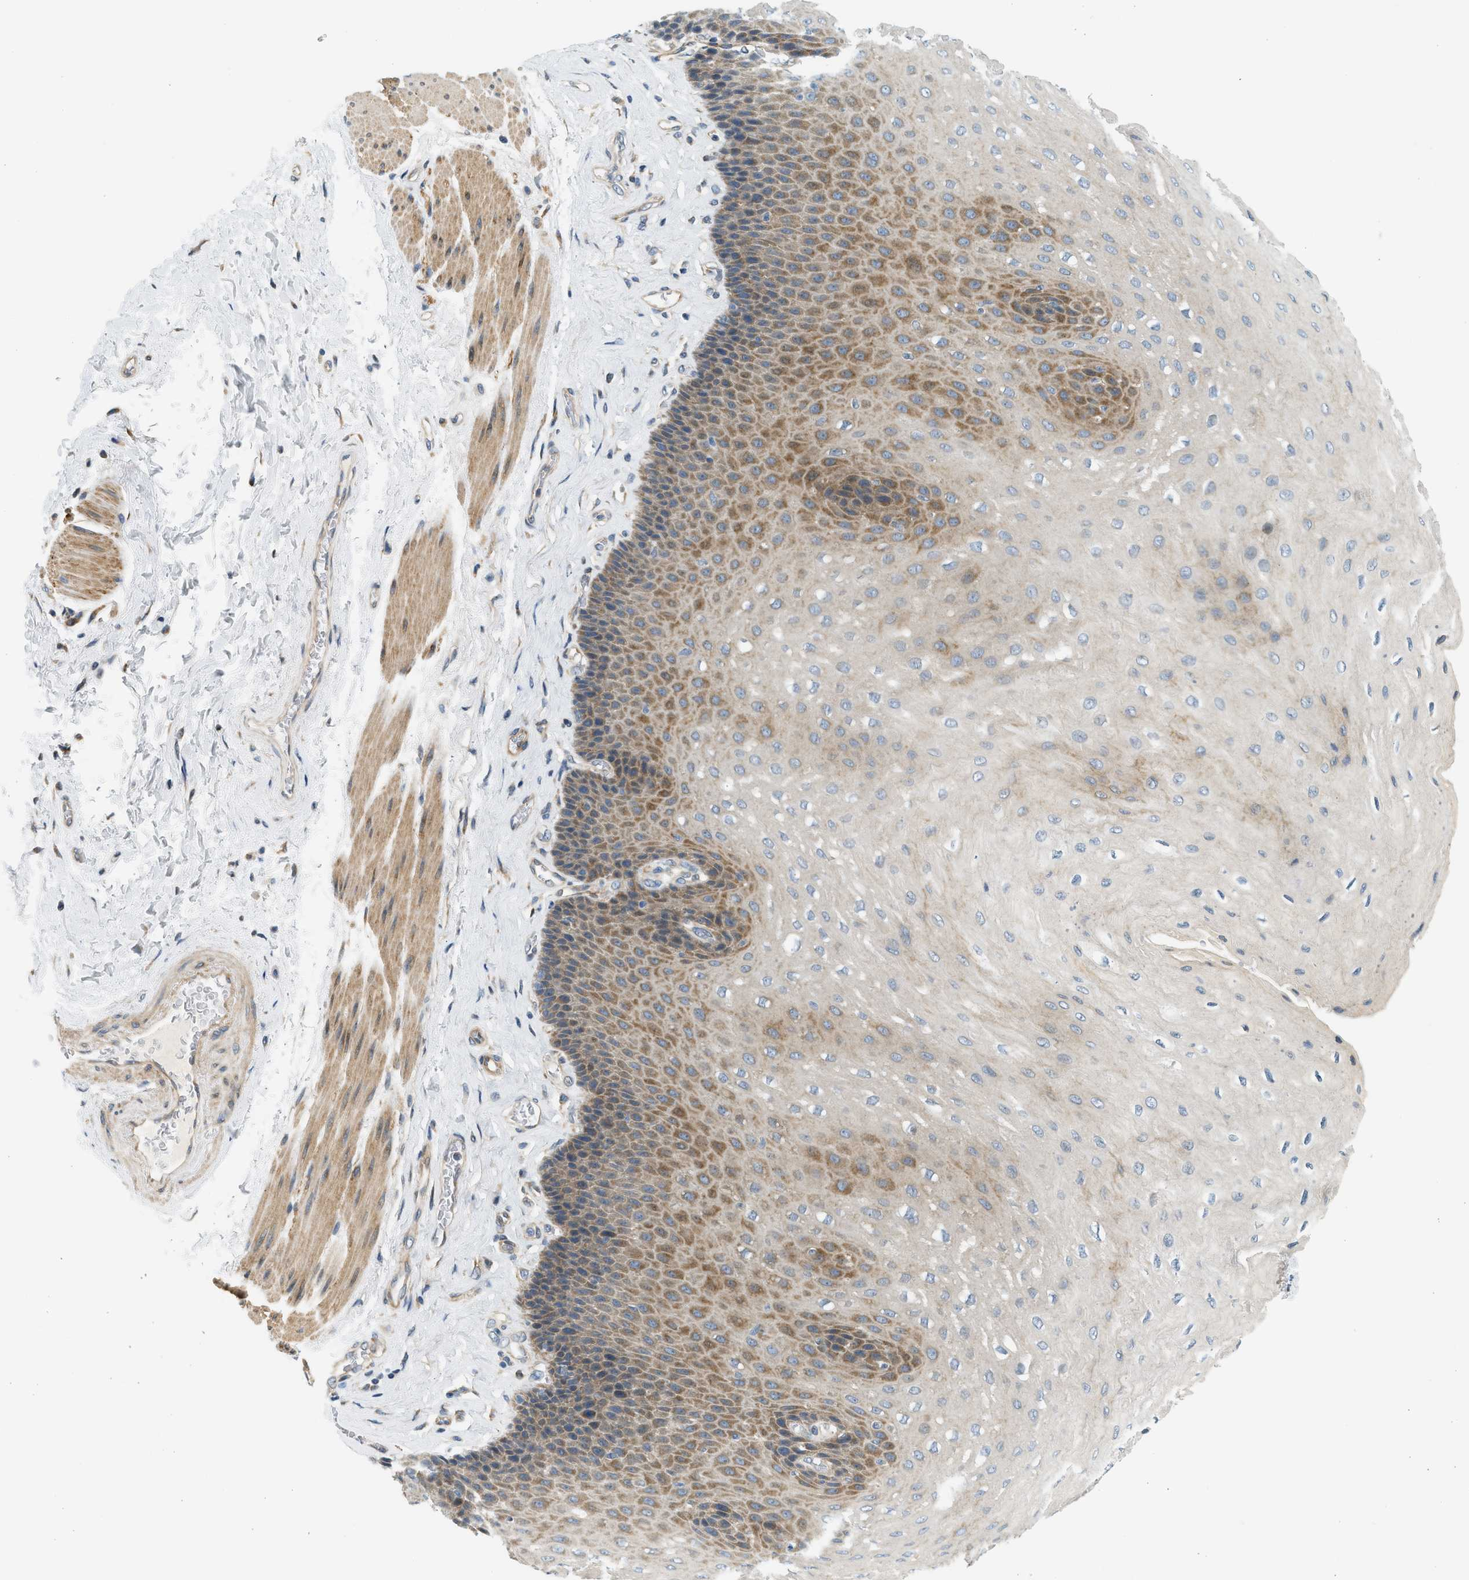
{"staining": {"intensity": "moderate", "quantity": "25%-75%", "location": "cytoplasmic/membranous"}, "tissue": "esophagus", "cell_type": "Squamous epithelial cells", "image_type": "normal", "snomed": [{"axis": "morphology", "description": "Normal tissue, NOS"}, {"axis": "topography", "description": "Esophagus"}], "caption": "Immunohistochemistry (DAB) staining of benign esophagus shows moderate cytoplasmic/membranous protein staining in about 25%-75% of squamous epithelial cells.", "gene": "KDELR2", "patient": {"sex": "female", "age": 72}}